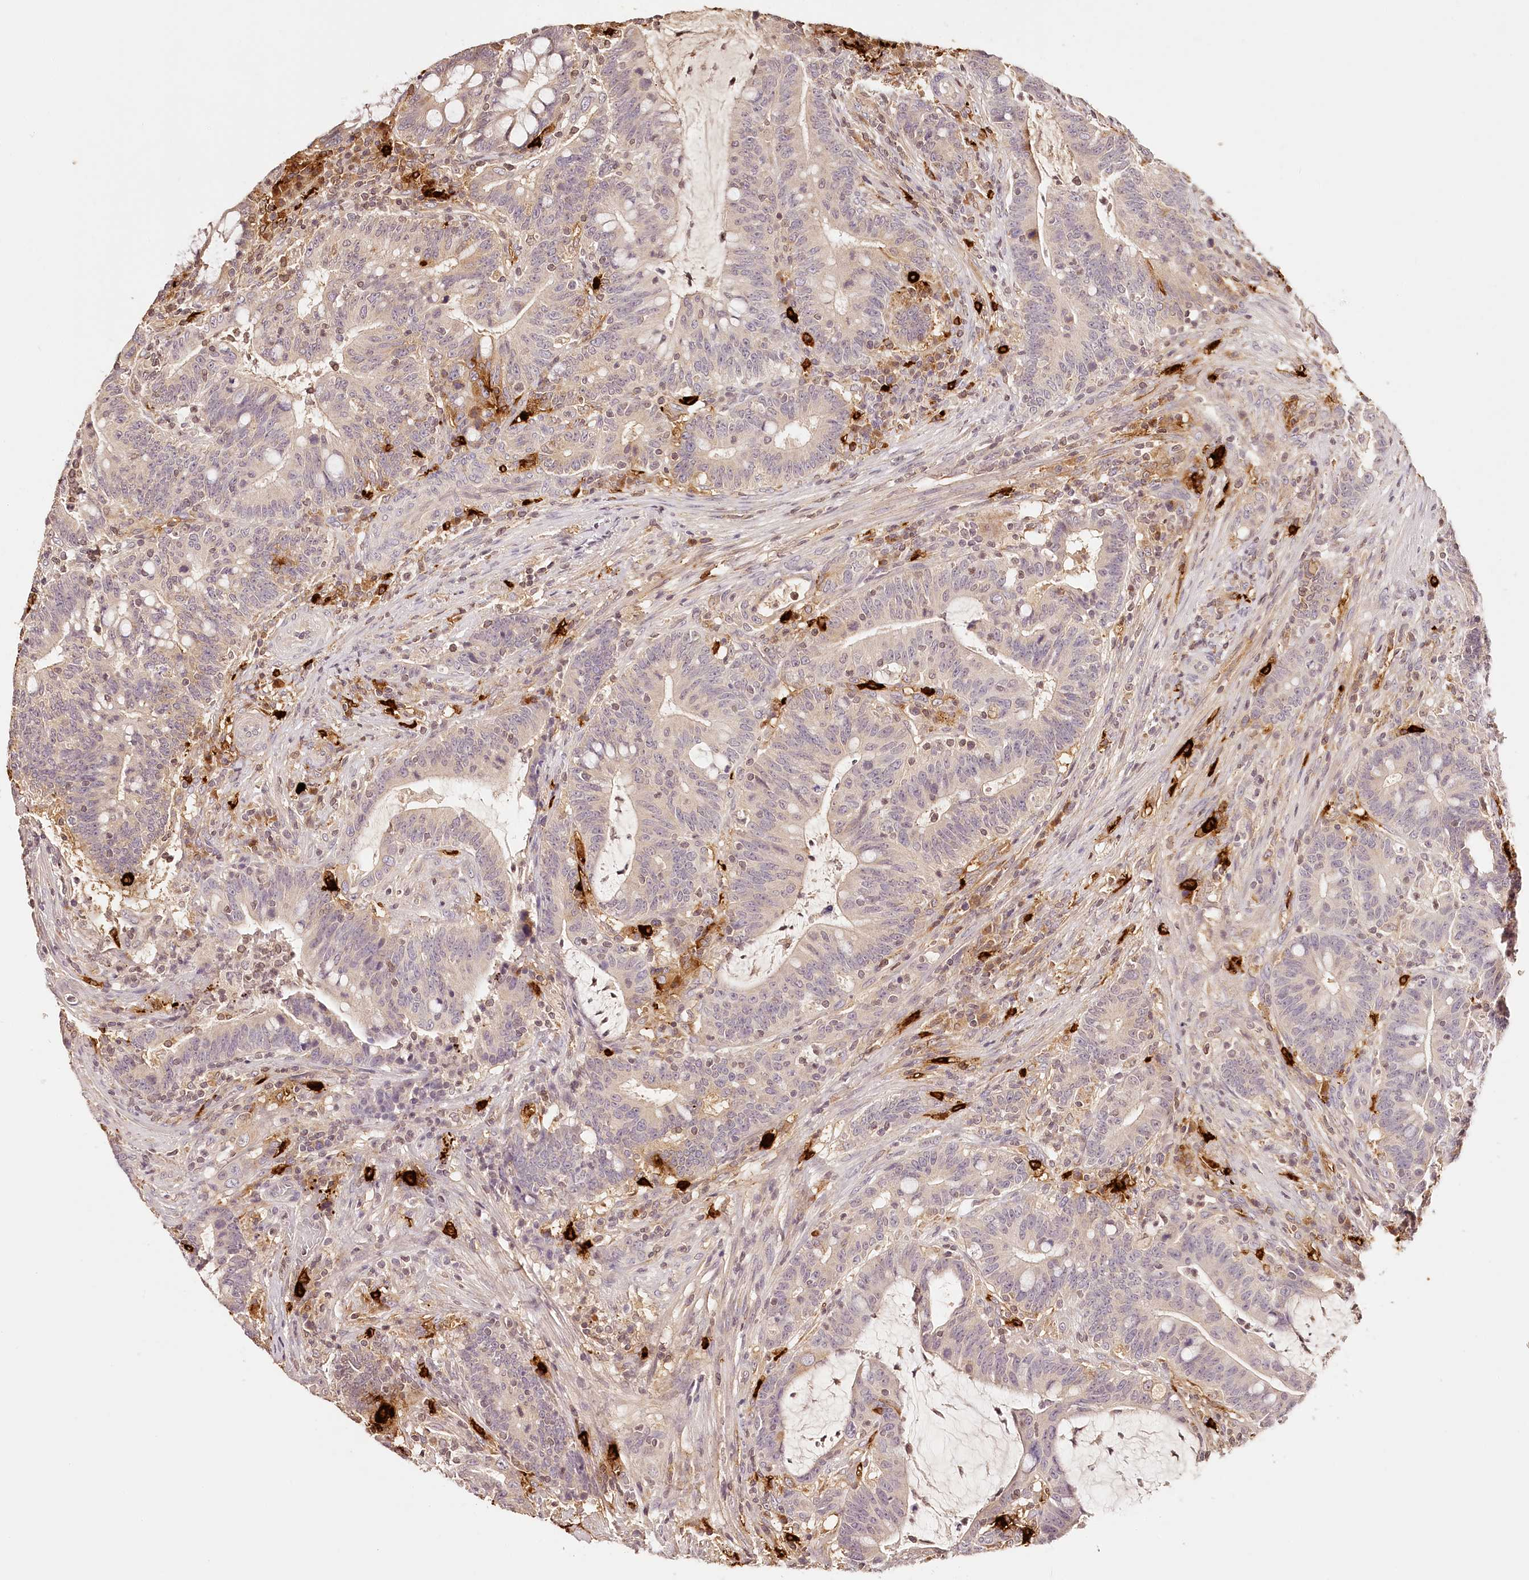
{"staining": {"intensity": "weak", "quantity": "<25%", "location": "cytoplasmic/membranous"}, "tissue": "colorectal cancer", "cell_type": "Tumor cells", "image_type": "cancer", "snomed": [{"axis": "morphology", "description": "Adenocarcinoma, NOS"}, {"axis": "topography", "description": "Colon"}], "caption": "A micrograph of colorectal cancer (adenocarcinoma) stained for a protein reveals no brown staining in tumor cells.", "gene": "SYNGR1", "patient": {"sex": "female", "age": 66}}